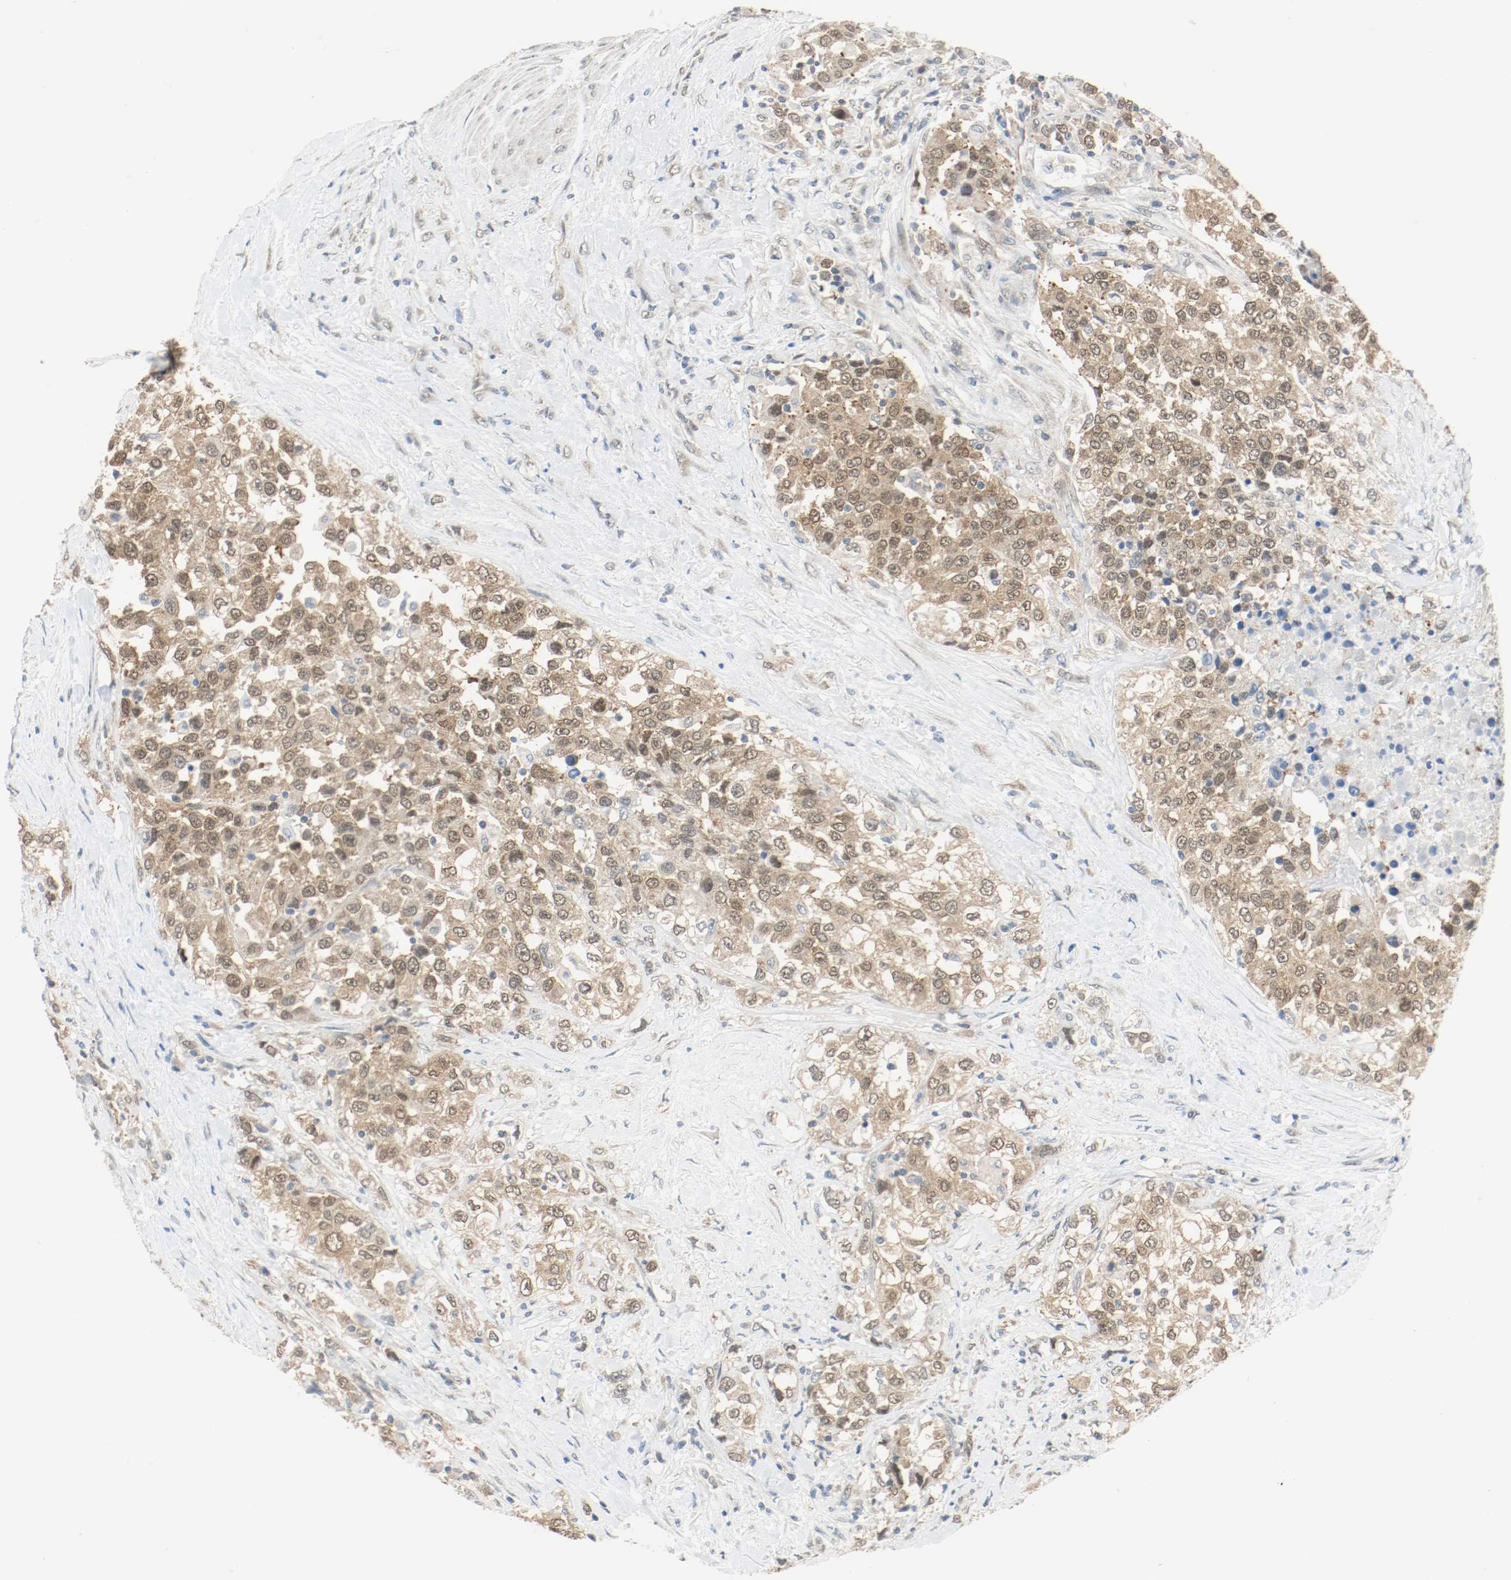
{"staining": {"intensity": "weak", "quantity": ">75%", "location": "cytoplasmic/membranous,nuclear"}, "tissue": "urothelial cancer", "cell_type": "Tumor cells", "image_type": "cancer", "snomed": [{"axis": "morphology", "description": "Urothelial carcinoma, High grade"}, {"axis": "topography", "description": "Urinary bladder"}], "caption": "Urothelial cancer stained with immunohistochemistry demonstrates weak cytoplasmic/membranous and nuclear staining in approximately >75% of tumor cells.", "gene": "PPME1", "patient": {"sex": "female", "age": 80}}